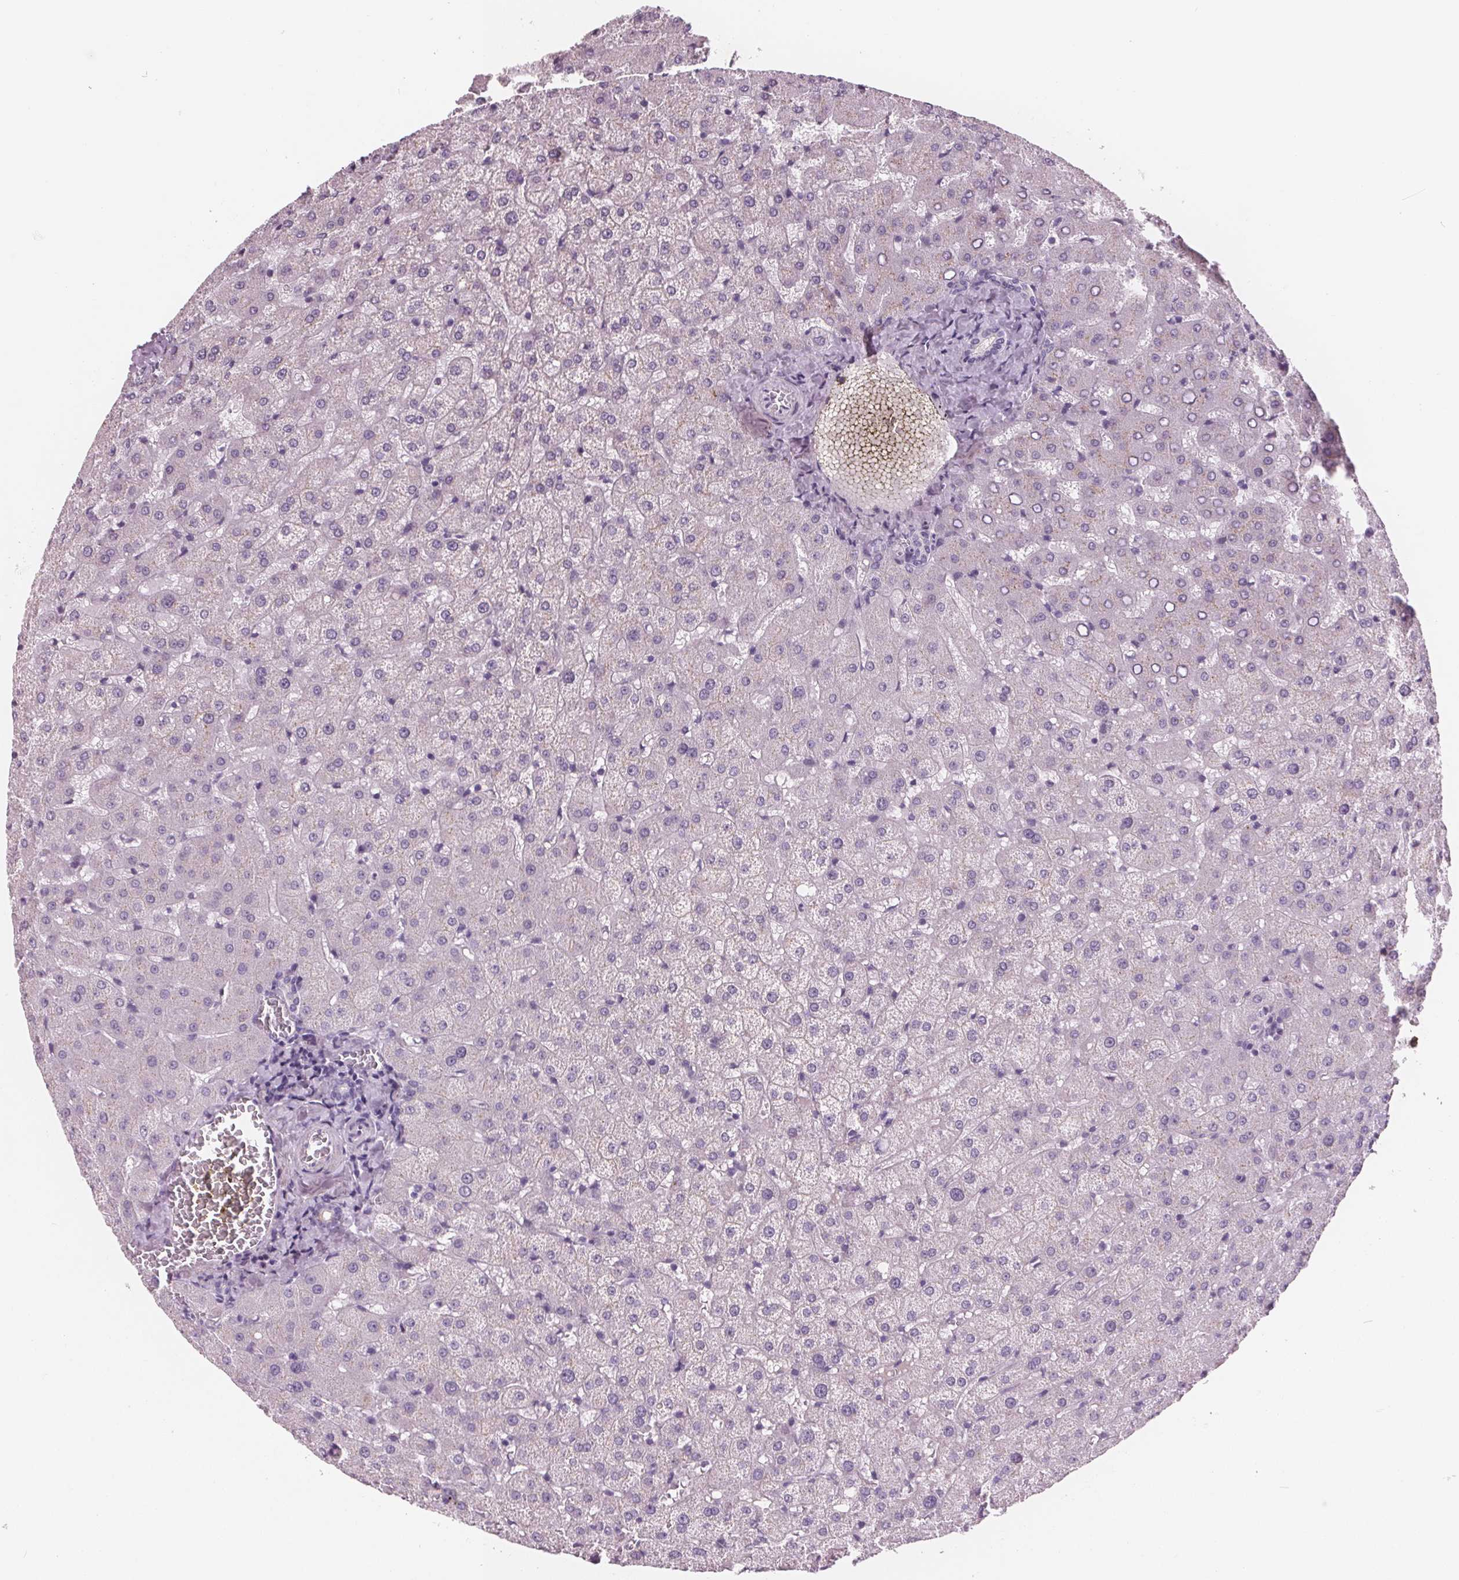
{"staining": {"intensity": "negative", "quantity": "none", "location": "none"}, "tissue": "liver", "cell_type": "Cholangiocytes", "image_type": "normal", "snomed": [{"axis": "morphology", "description": "Normal tissue, NOS"}, {"axis": "topography", "description": "Liver"}], "caption": "Immunohistochemical staining of benign human liver reveals no significant expression in cholangiocytes.", "gene": "AMBP", "patient": {"sex": "female", "age": 50}}